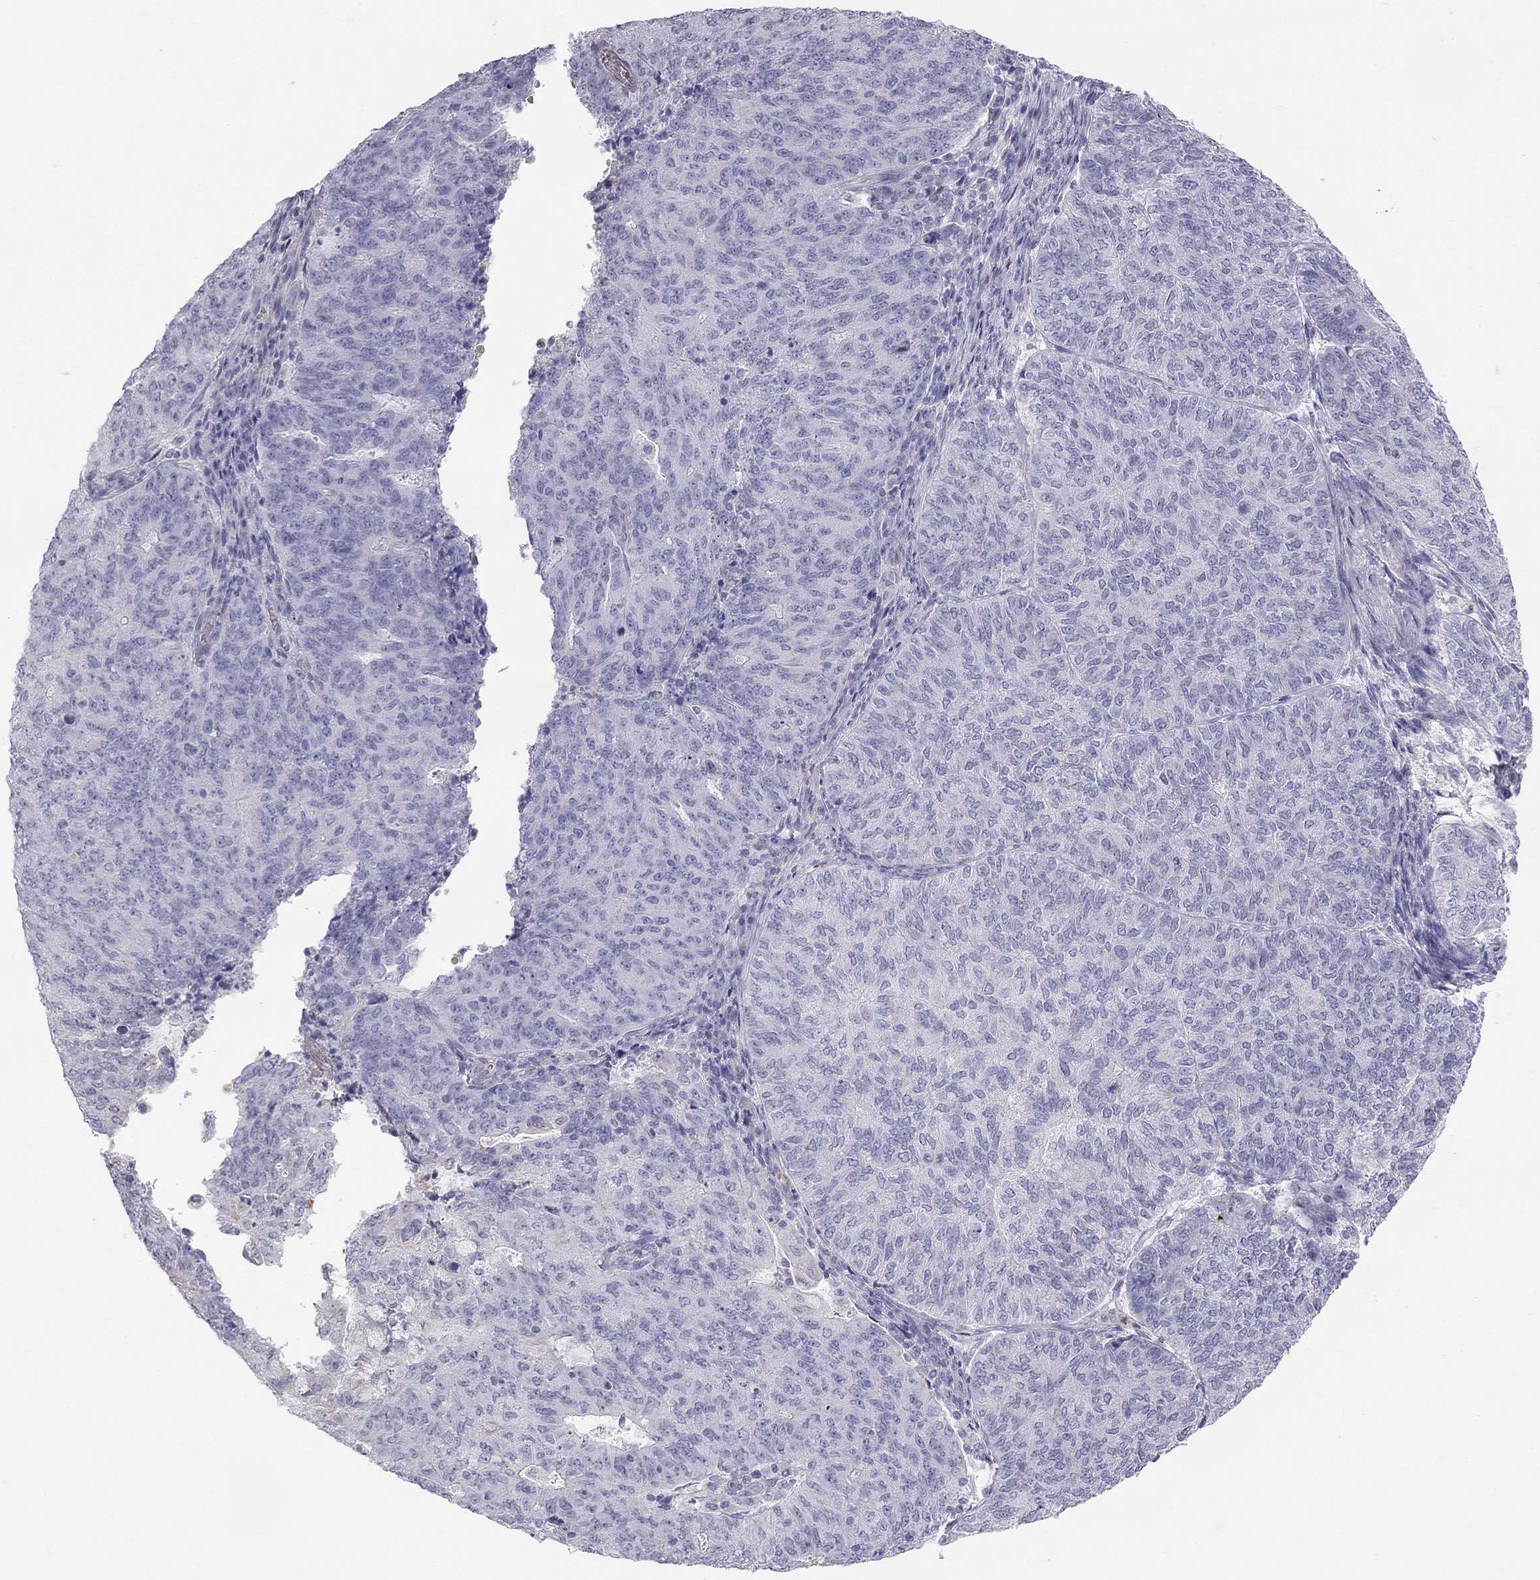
{"staining": {"intensity": "negative", "quantity": "none", "location": "none"}, "tissue": "endometrial cancer", "cell_type": "Tumor cells", "image_type": "cancer", "snomed": [{"axis": "morphology", "description": "Adenocarcinoma, NOS"}, {"axis": "topography", "description": "Endometrium"}], "caption": "IHC of endometrial cancer shows no staining in tumor cells.", "gene": "TDRD6", "patient": {"sex": "female", "age": 82}}